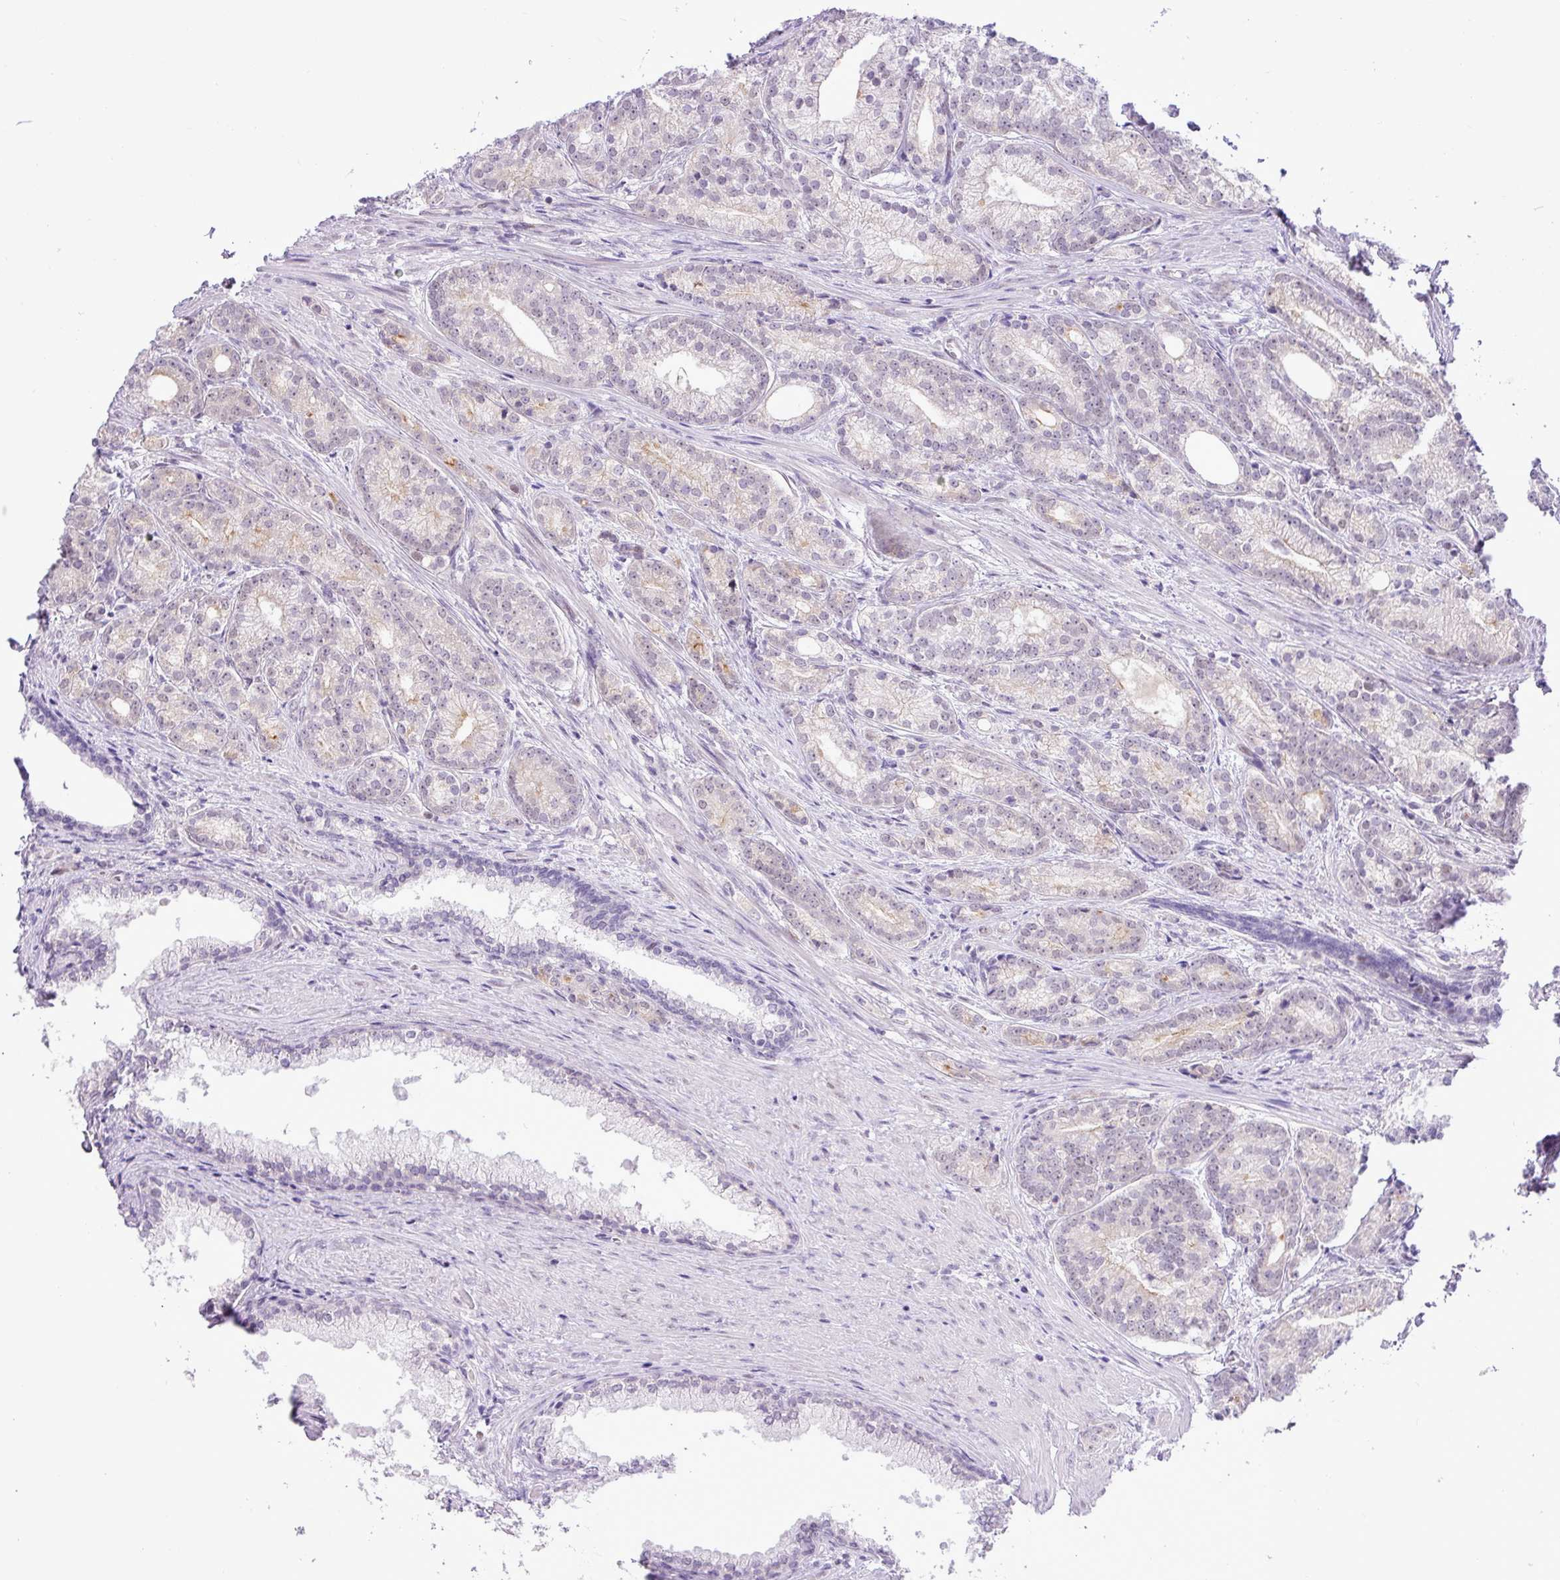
{"staining": {"intensity": "negative", "quantity": "none", "location": "none"}, "tissue": "prostate cancer", "cell_type": "Tumor cells", "image_type": "cancer", "snomed": [{"axis": "morphology", "description": "Adenocarcinoma, Low grade"}, {"axis": "topography", "description": "Prostate"}], "caption": "Immunohistochemical staining of prostate low-grade adenocarcinoma exhibits no significant positivity in tumor cells.", "gene": "ELOA2", "patient": {"sex": "male", "age": 71}}